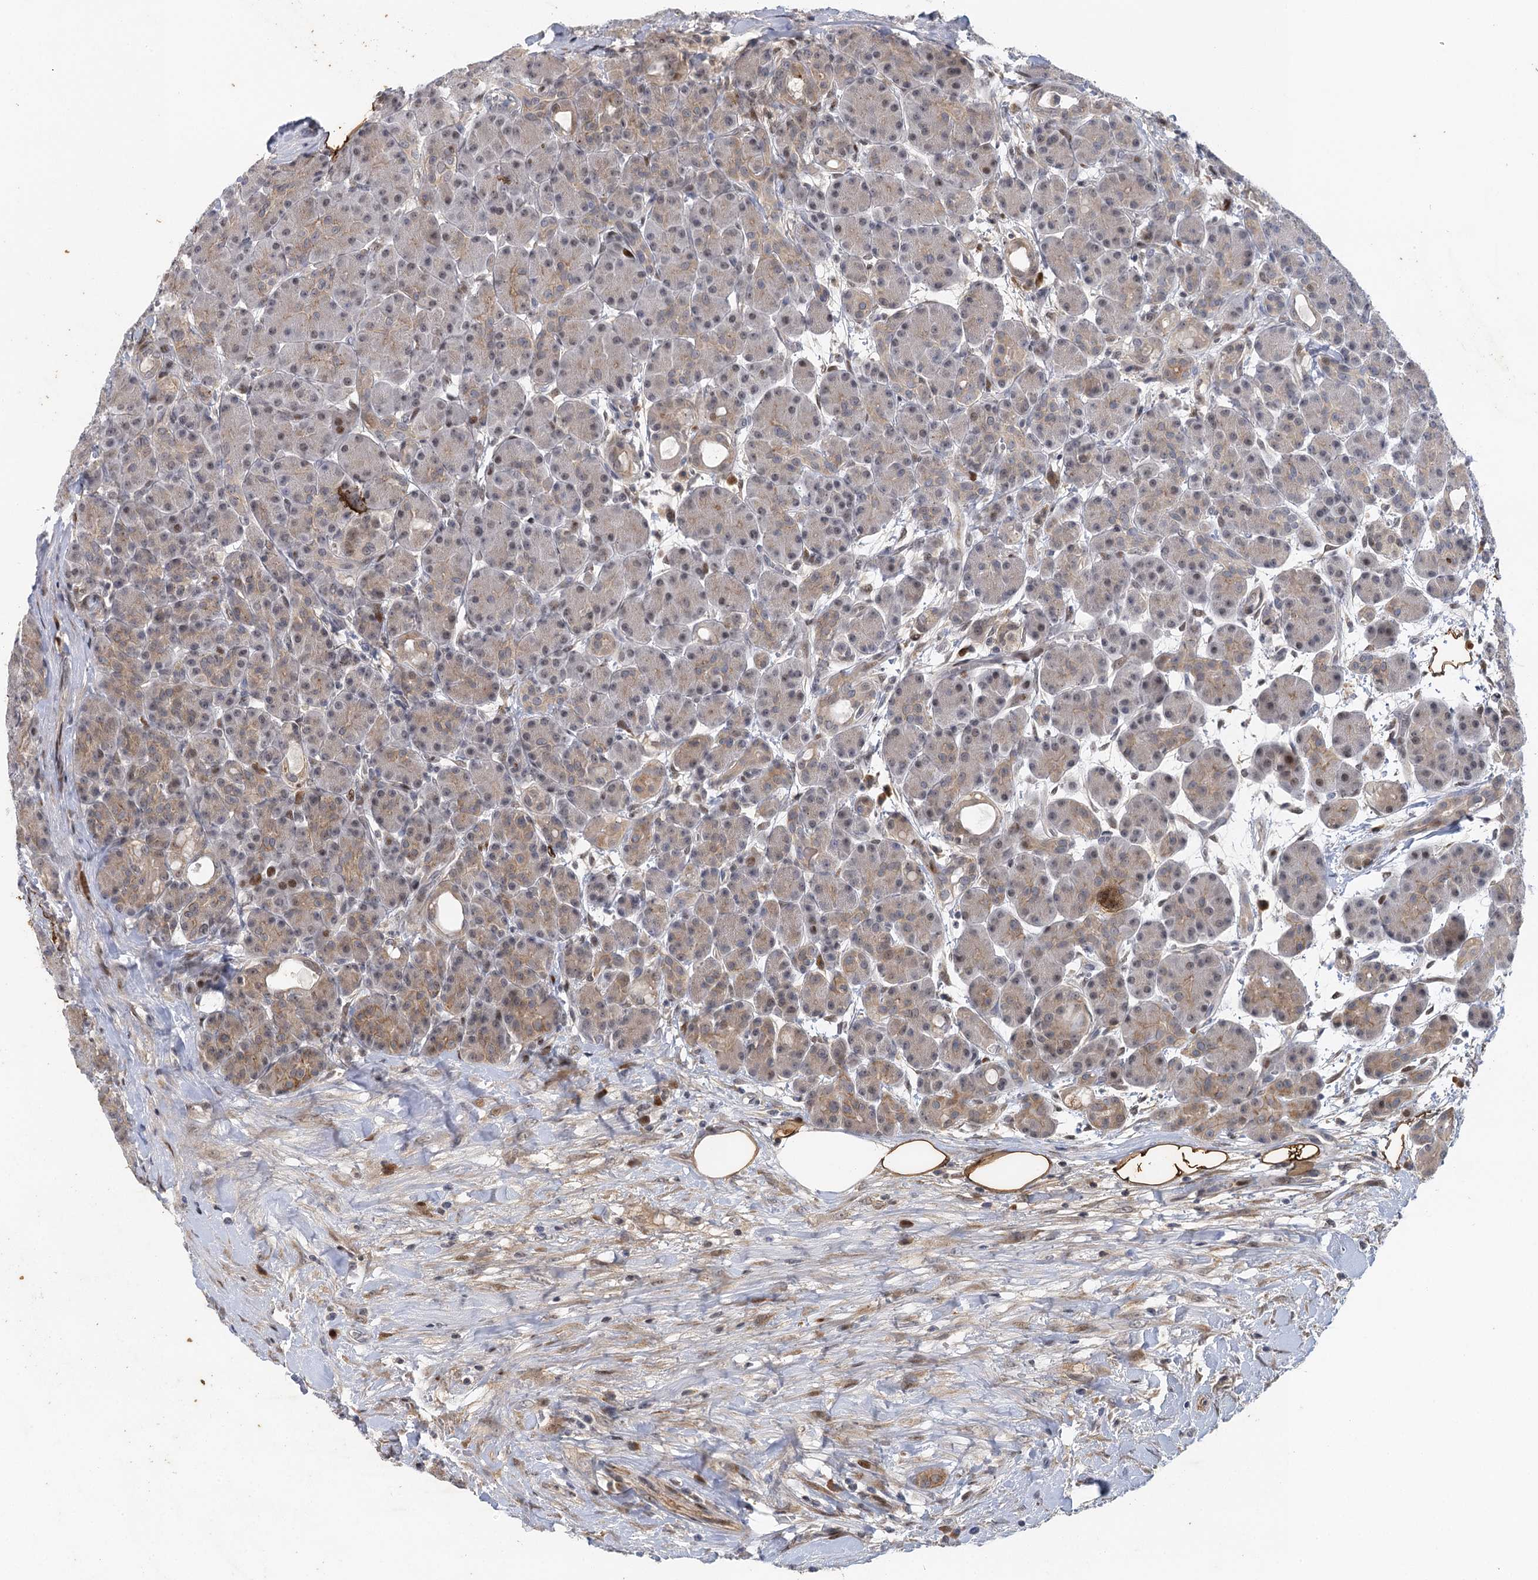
{"staining": {"intensity": "moderate", "quantity": "25%-75%", "location": "cytoplasmic/membranous"}, "tissue": "pancreas", "cell_type": "Exocrine glandular cells", "image_type": "normal", "snomed": [{"axis": "morphology", "description": "Normal tissue, NOS"}, {"axis": "topography", "description": "Pancreas"}], "caption": "Pancreas stained with DAB immunohistochemistry displays medium levels of moderate cytoplasmic/membranous staining in about 25%-75% of exocrine glandular cells. The protein of interest is stained brown, and the nuclei are stained in blue (DAB (3,3'-diaminobenzidine) IHC with brightfield microscopy, high magnification).", "gene": "IL11RA", "patient": {"sex": "male", "age": 63}}